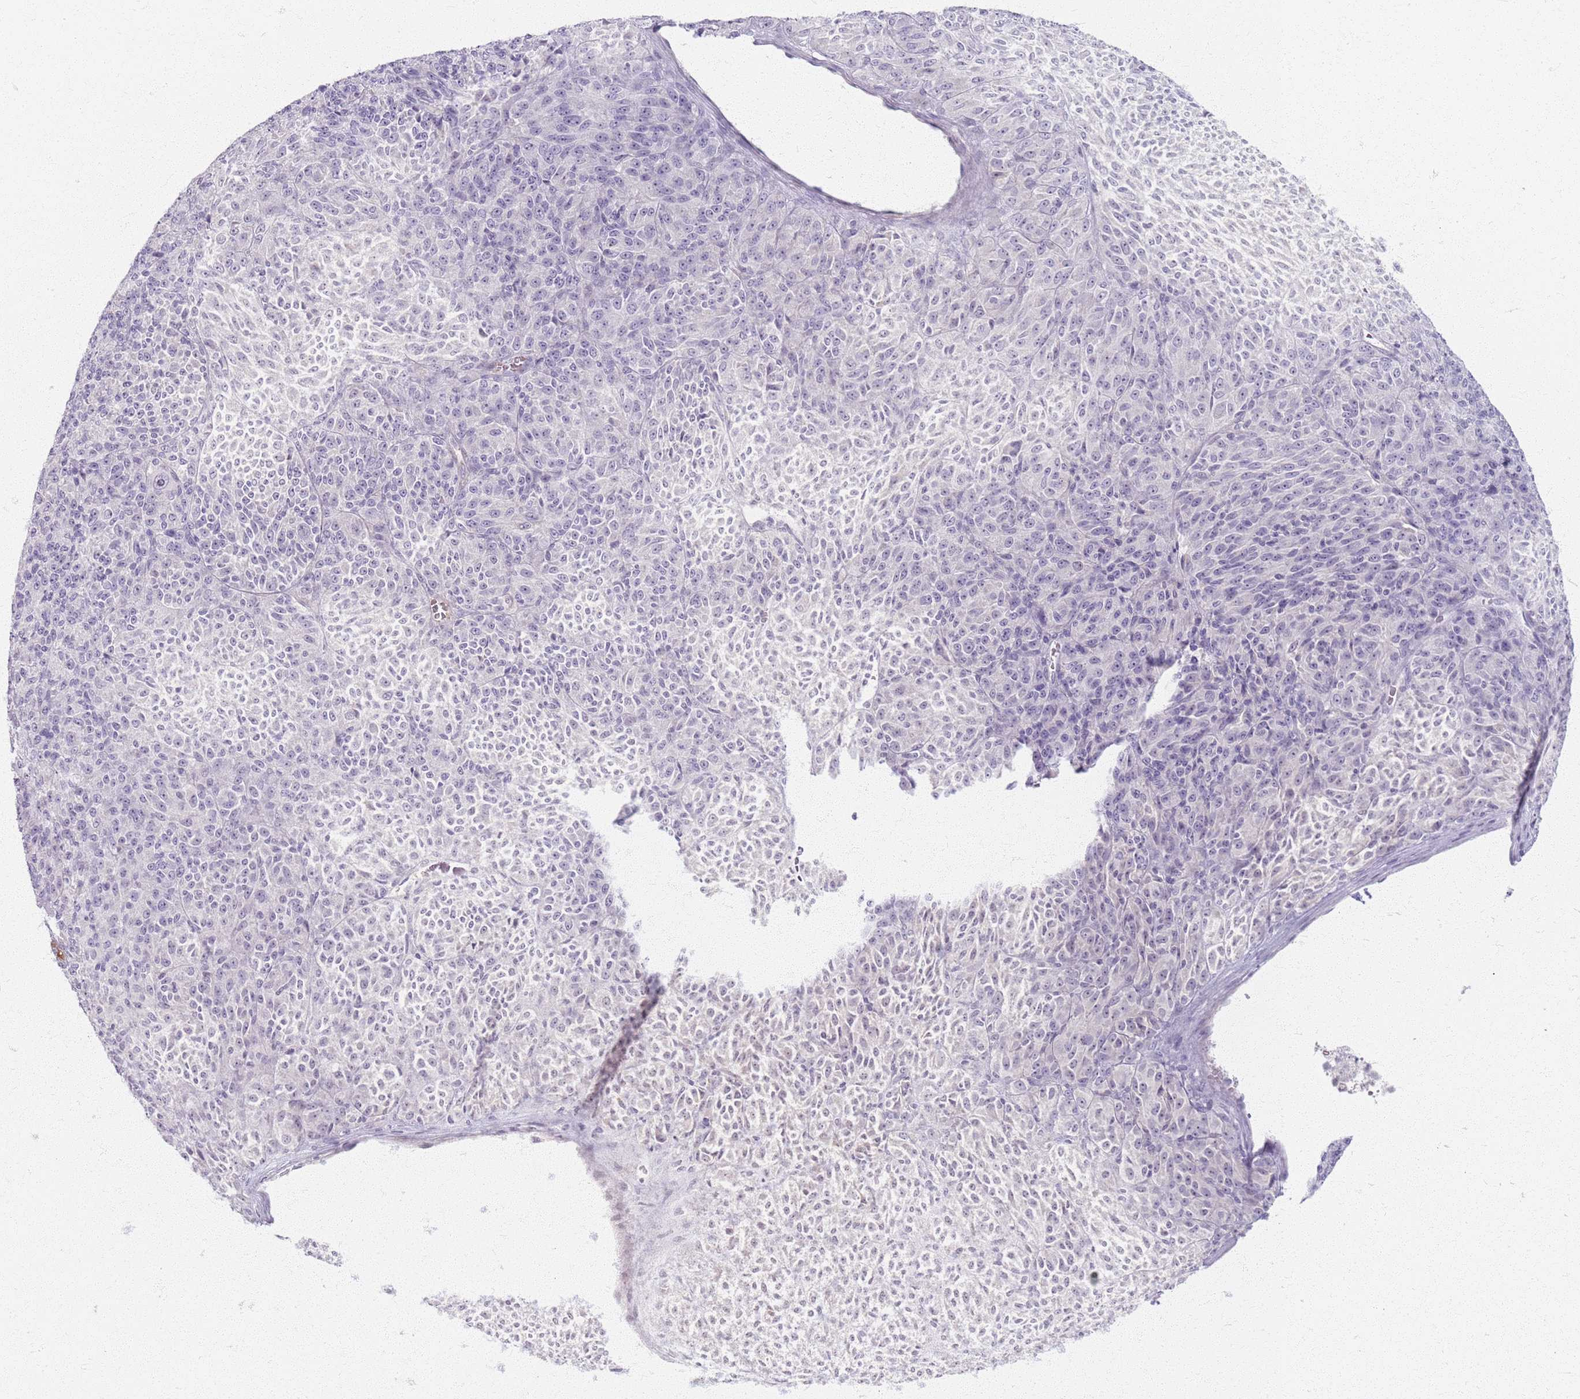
{"staining": {"intensity": "negative", "quantity": "none", "location": "none"}, "tissue": "melanoma", "cell_type": "Tumor cells", "image_type": "cancer", "snomed": [{"axis": "morphology", "description": "Malignant melanoma, Metastatic site"}, {"axis": "topography", "description": "Brain"}], "caption": "This is an immunohistochemistry photomicrograph of human melanoma. There is no expression in tumor cells.", "gene": "CRIPT", "patient": {"sex": "female", "age": 56}}